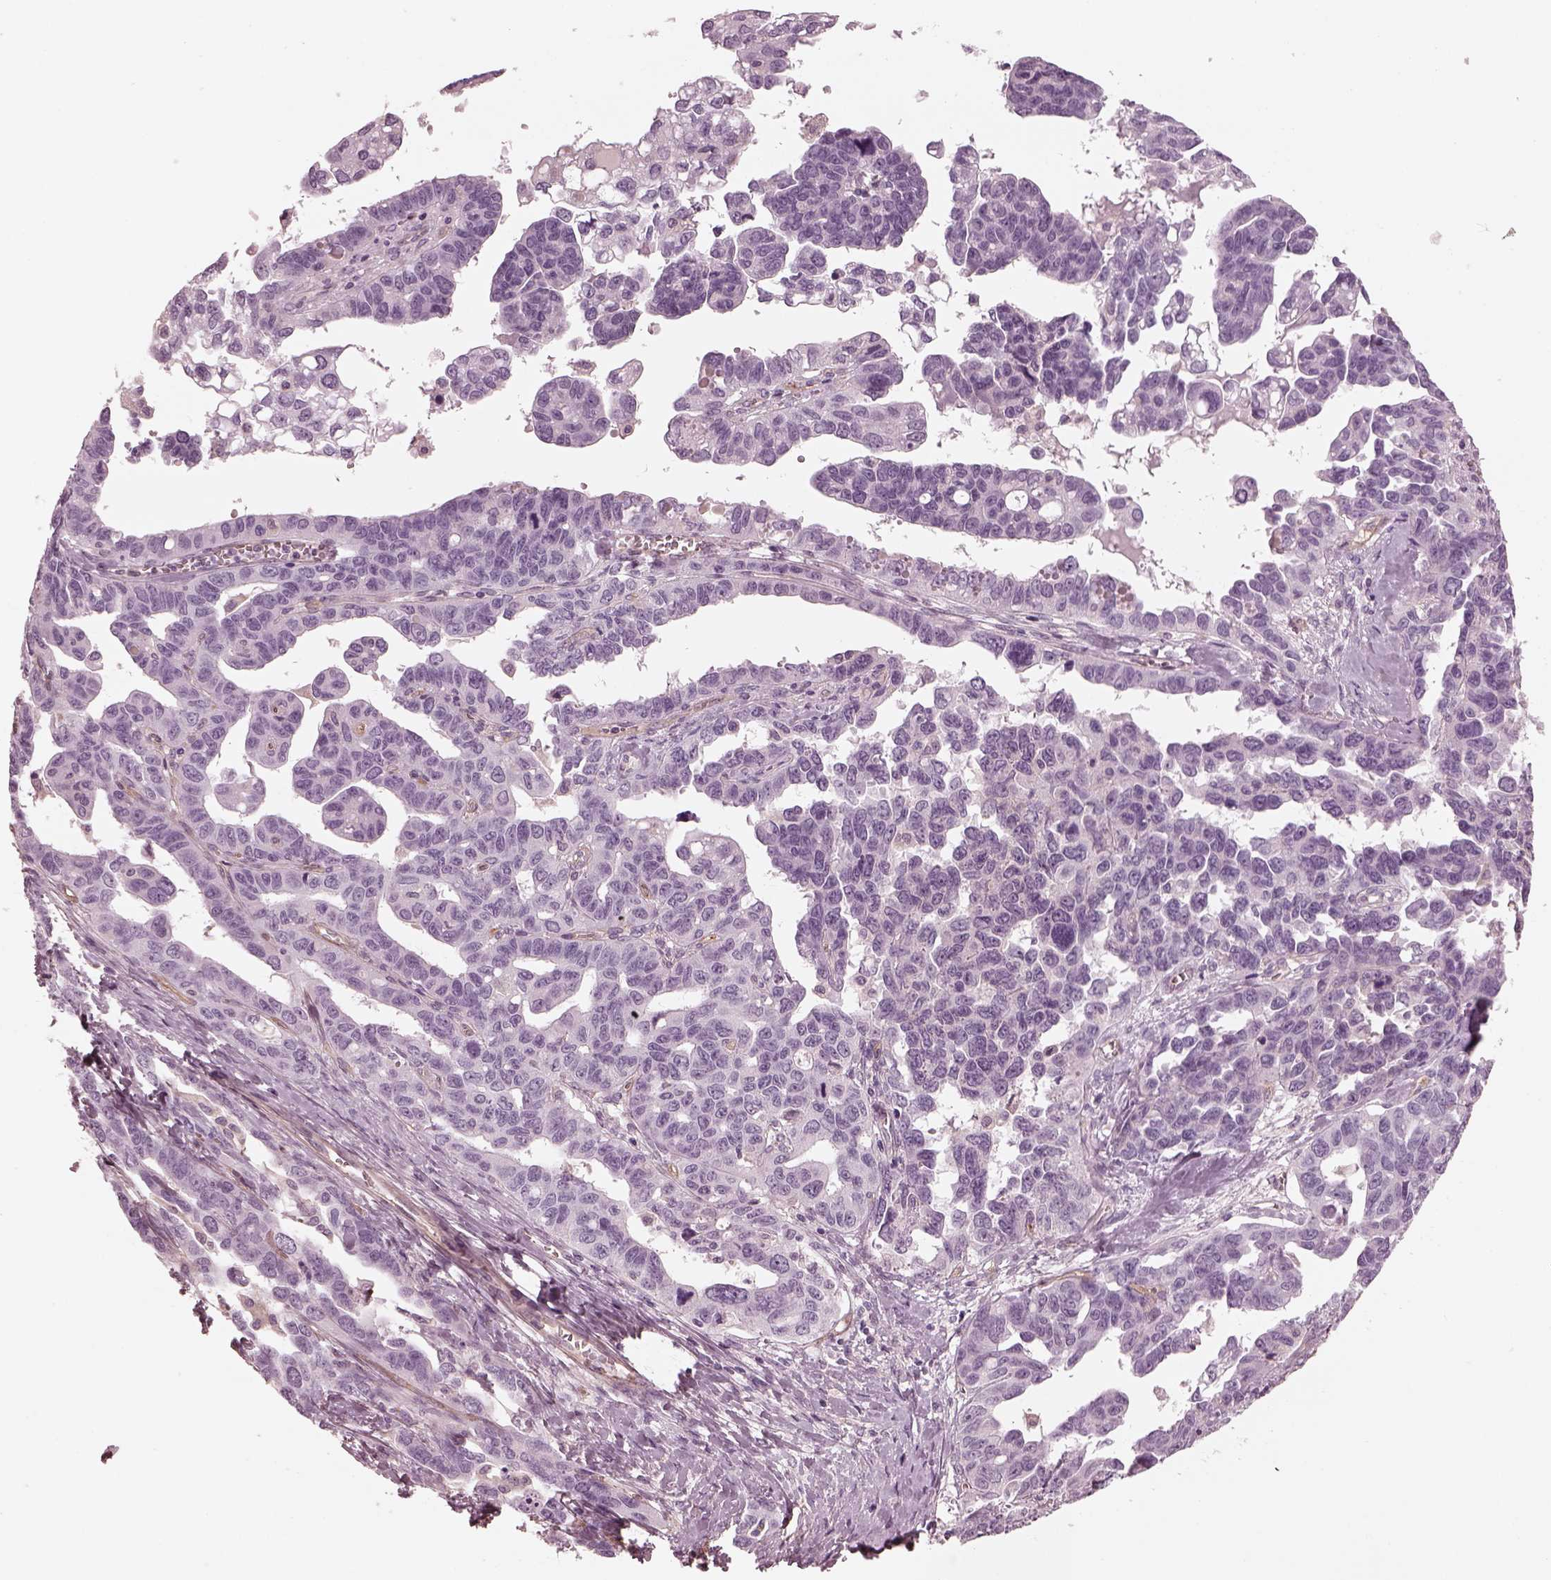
{"staining": {"intensity": "negative", "quantity": "none", "location": "none"}, "tissue": "ovarian cancer", "cell_type": "Tumor cells", "image_type": "cancer", "snomed": [{"axis": "morphology", "description": "Cystadenocarcinoma, serous, NOS"}, {"axis": "topography", "description": "Ovary"}], "caption": "The micrograph reveals no significant positivity in tumor cells of serous cystadenocarcinoma (ovarian).", "gene": "EIF4E1B", "patient": {"sex": "female", "age": 69}}